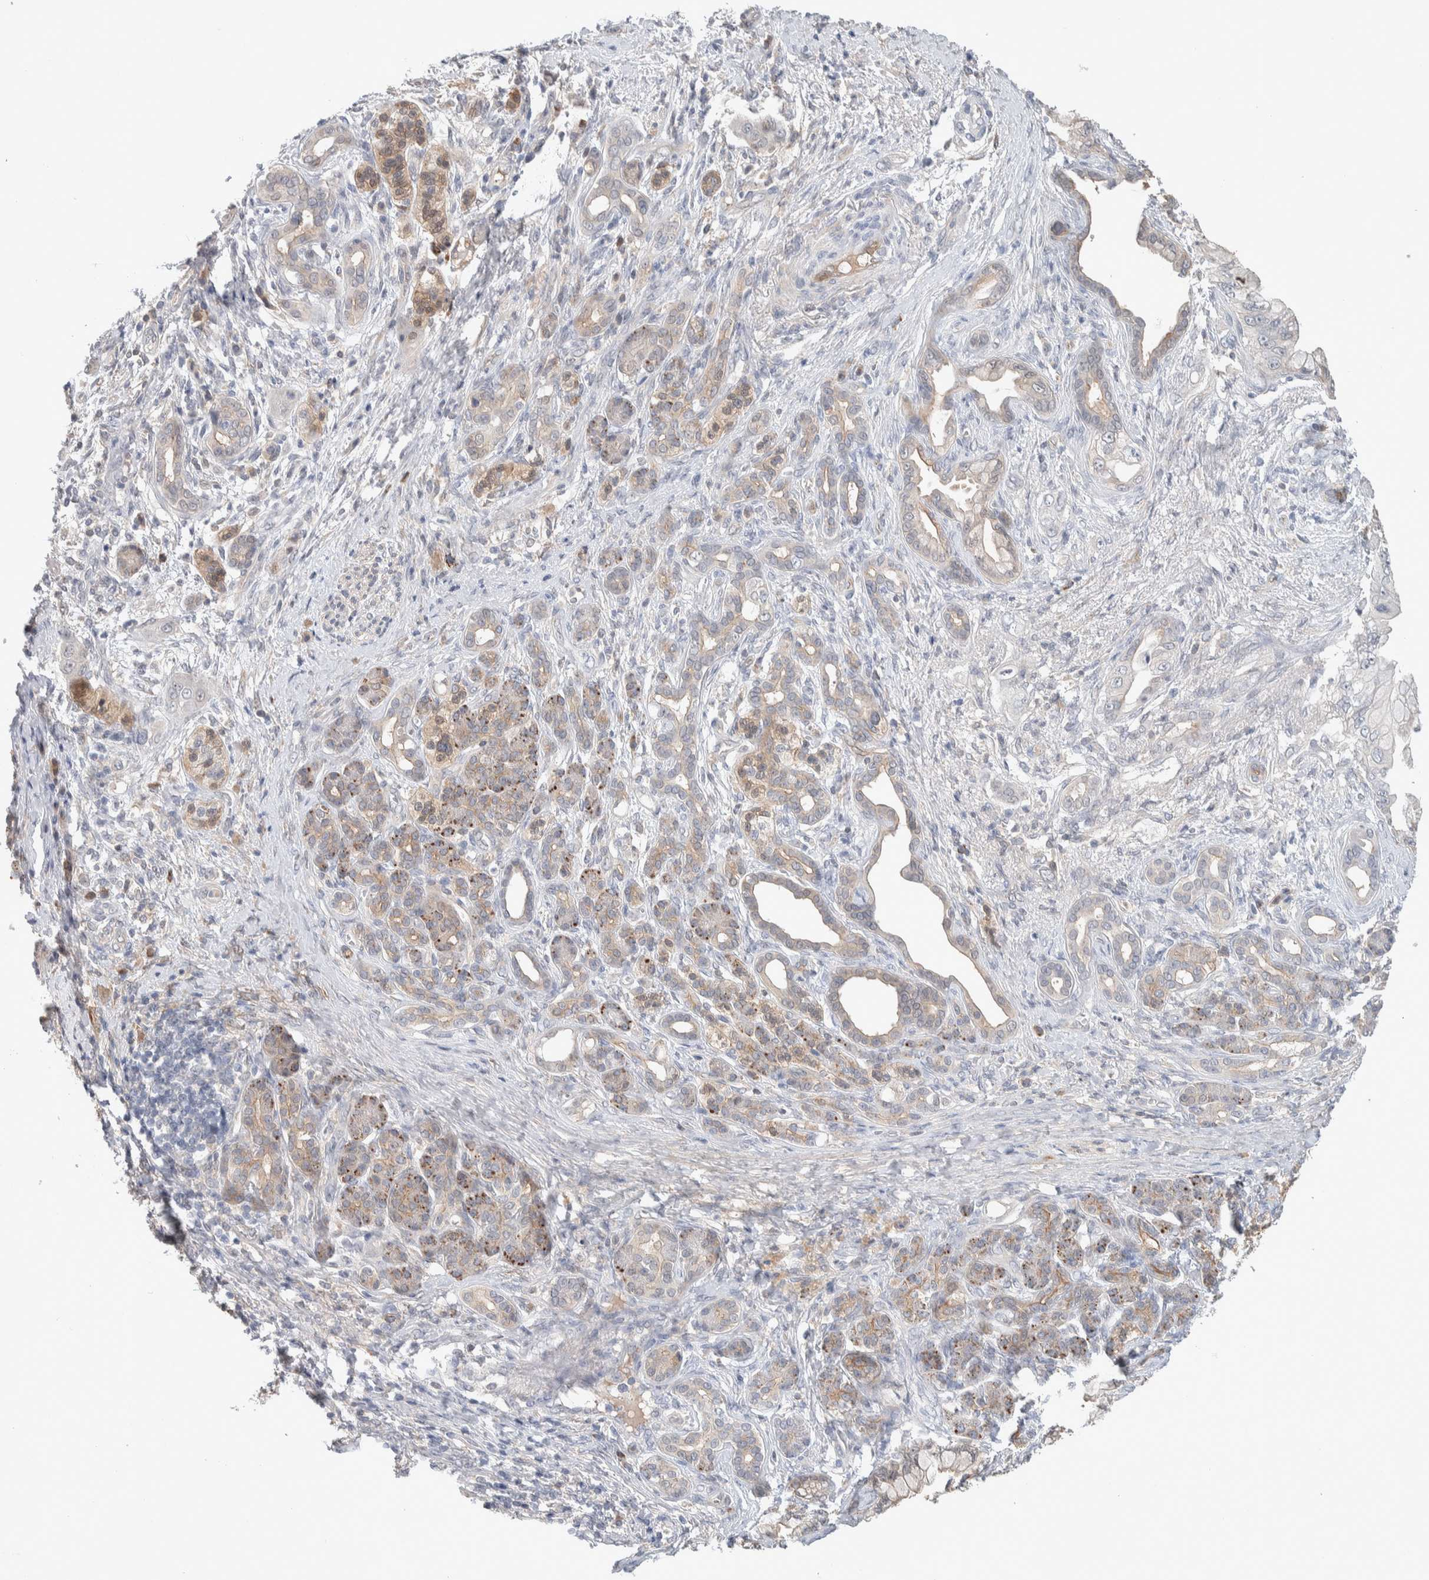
{"staining": {"intensity": "moderate", "quantity": ">75%", "location": "cytoplasmic/membranous"}, "tissue": "pancreatic cancer", "cell_type": "Tumor cells", "image_type": "cancer", "snomed": [{"axis": "morphology", "description": "Adenocarcinoma, NOS"}, {"axis": "topography", "description": "Pancreas"}], "caption": "Moderate cytoplasmic/membranous staining for a protein is appreciated in approximately >75% of tumor cells of pancreatic adenocarcinoma using IHC.", "gene": "DEPTOR", "patient": {"sex": "male", "age": 59}}